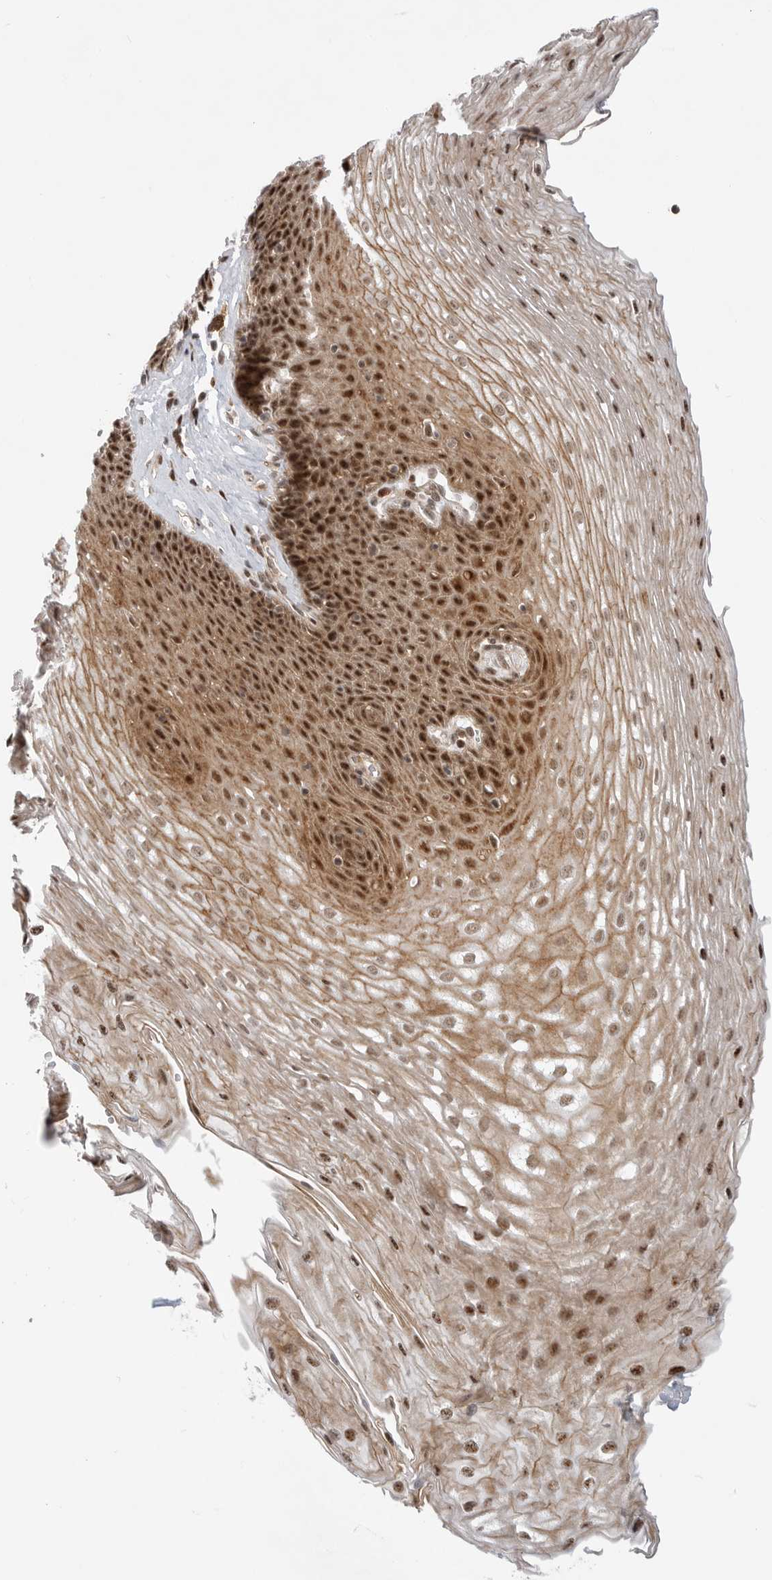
{"staining": {"intensity": "strong", "quantity": ">75%", "location": "cytoplasmic/membranous,nuclear"}, "tissue": "esophagus", "cell_type": "Squamous epithelial cells", "image_type": "normal", "snomed": [{"axis": "morphology", "description": "Normal tissue, NOS"}, {"axis": "topography", "description": "Esophagus"}], "caption": "Esophagus stained with immunohistochemistry exhibits strong cytoplasmic/membranous,nuclear staining in about >75% of squamous epithelial cells.", "gene": "GPATCH2", "patient": {"sex": "female", "age": 66}}